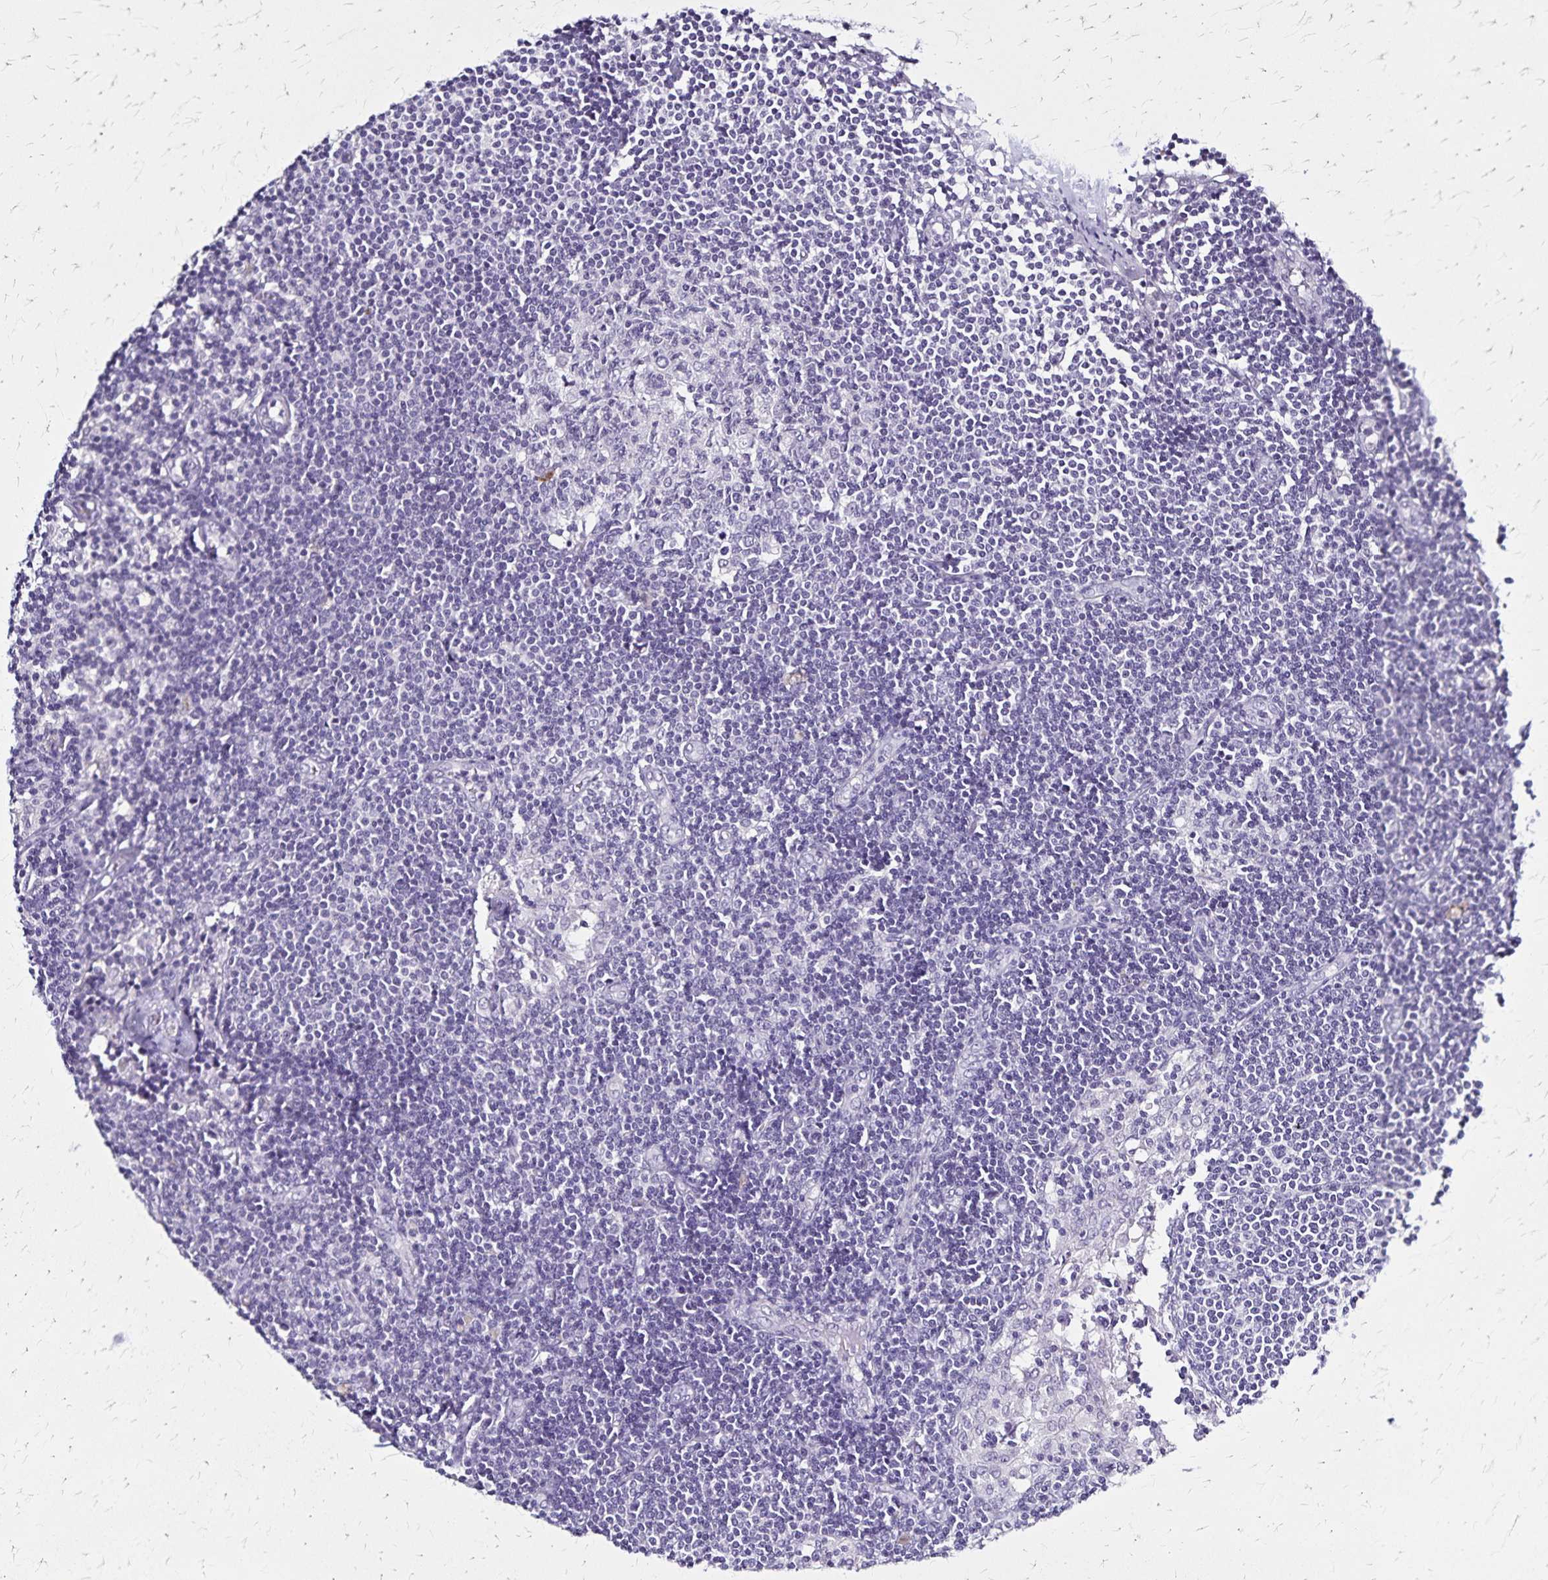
{"staining": {"intensity": "negative", "quantity": "none", "location": "none"}, "tissue": "lymph node", "cell_type": "Germinal center cells", "image_type": "normal", "snomed": [{"axis": "morphology", "description": "Normal tissue, NOS"}, {"axis": "topography", "description": "Lymph node"}], "caption": "The image displays no significant expression in germinal center cells of lymph node. (IHC, brightfield microscopy, high magnification).", "gene": "PLXNA4", "patient": {"sex": "female", "age": 69}}